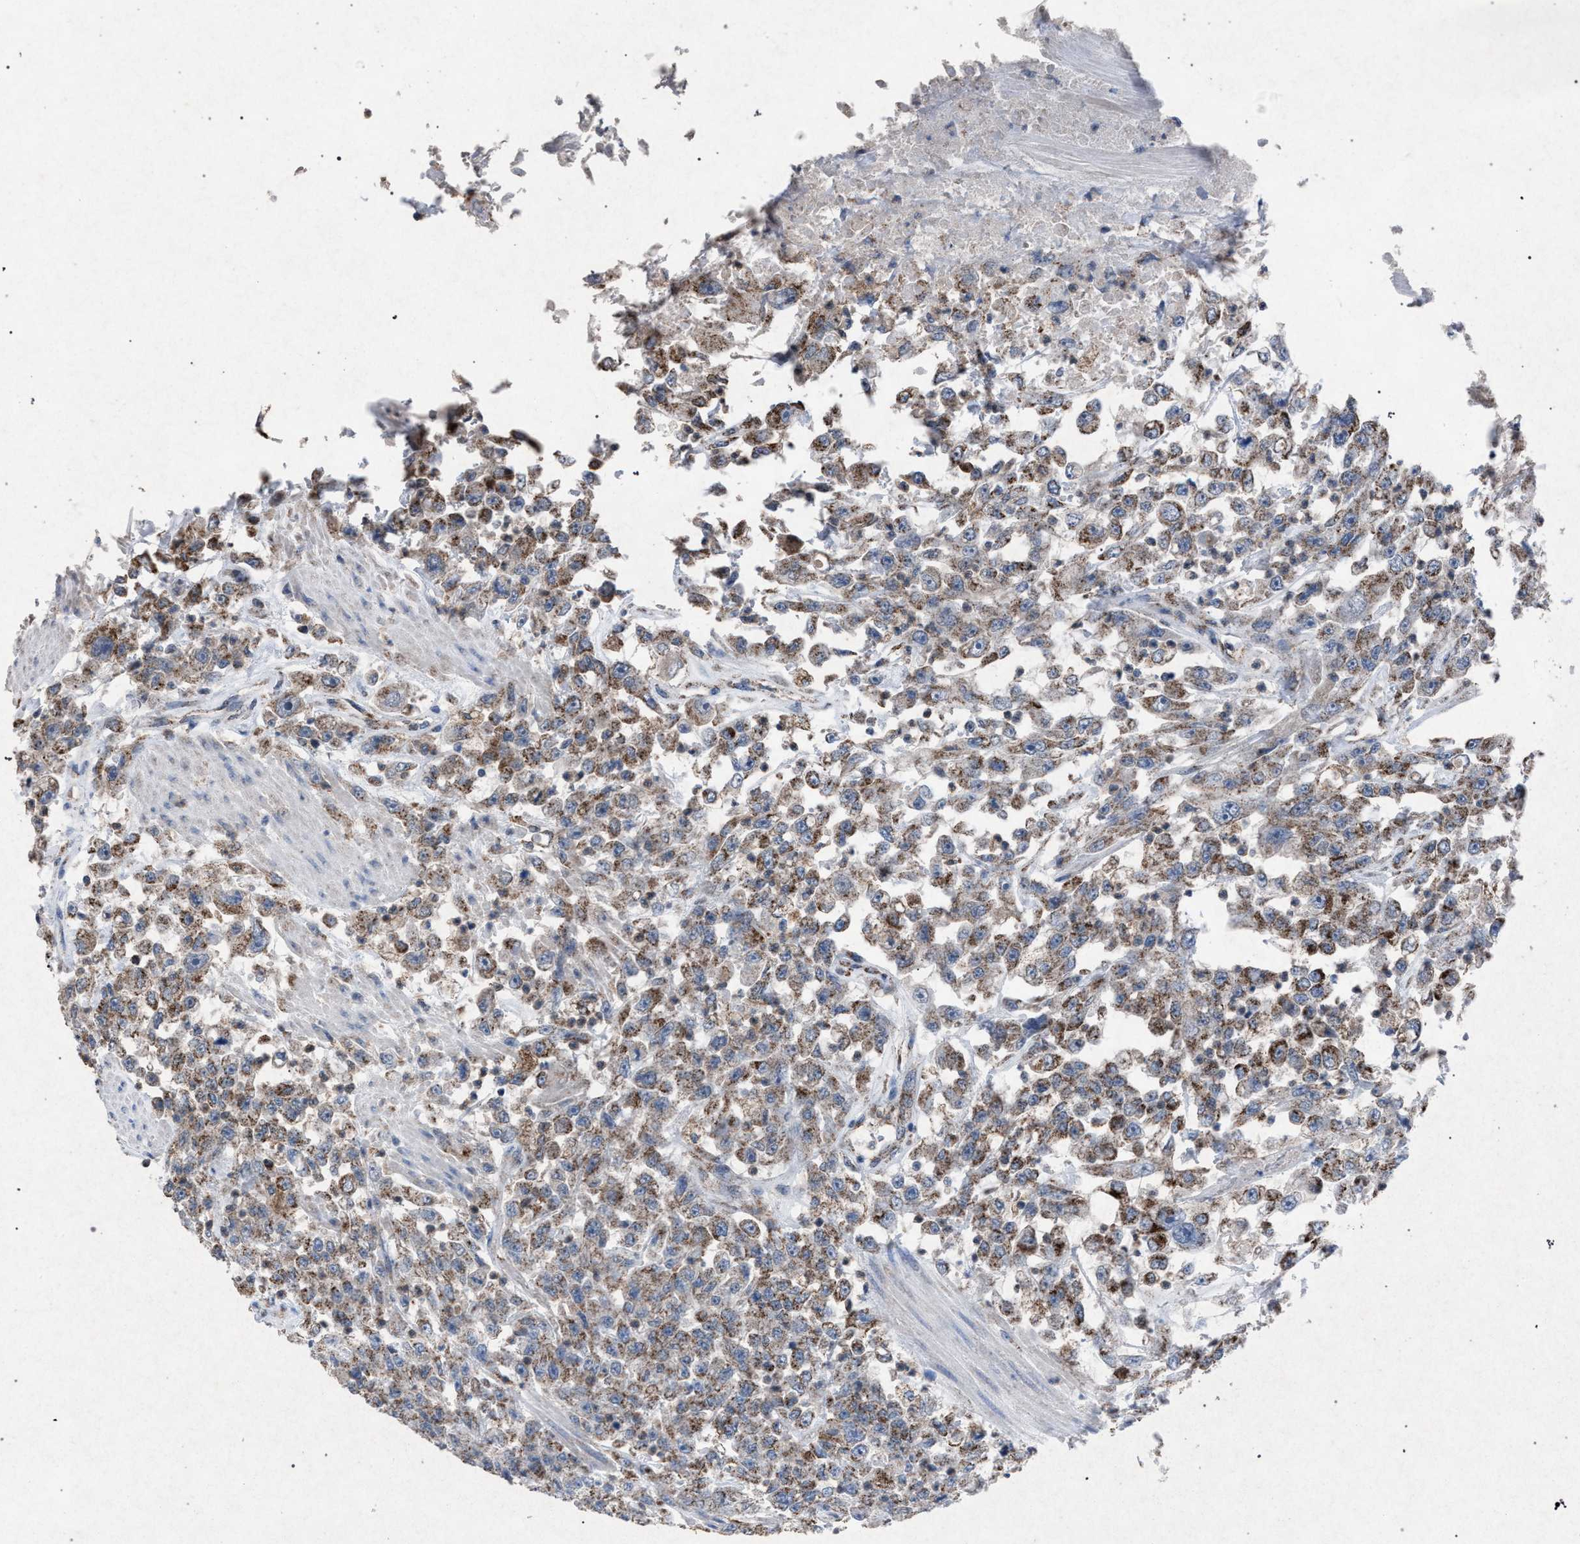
{"staining": {"intensity": "weak", "quantity": ">75%", "location": "cytoplasmic/membranous"}, "tissue": "urothelial cancer", "cell_type": "Tumor cells", "image_type": "cancer", "snomed": [{"axis": "morphology", "description": "Urothelial carcinoma, High grade"}, {"axis": "topography", "description": "Urinary bladder"}], "caption": "Tumor cells exhibit low levels of weak cytoplasmic/membranous expression in approximately >75% of cells in human urothelial carcinoma (high-grade).", "gene": "HSD17B4", "patient": {"sex": "male", "age": 46}}